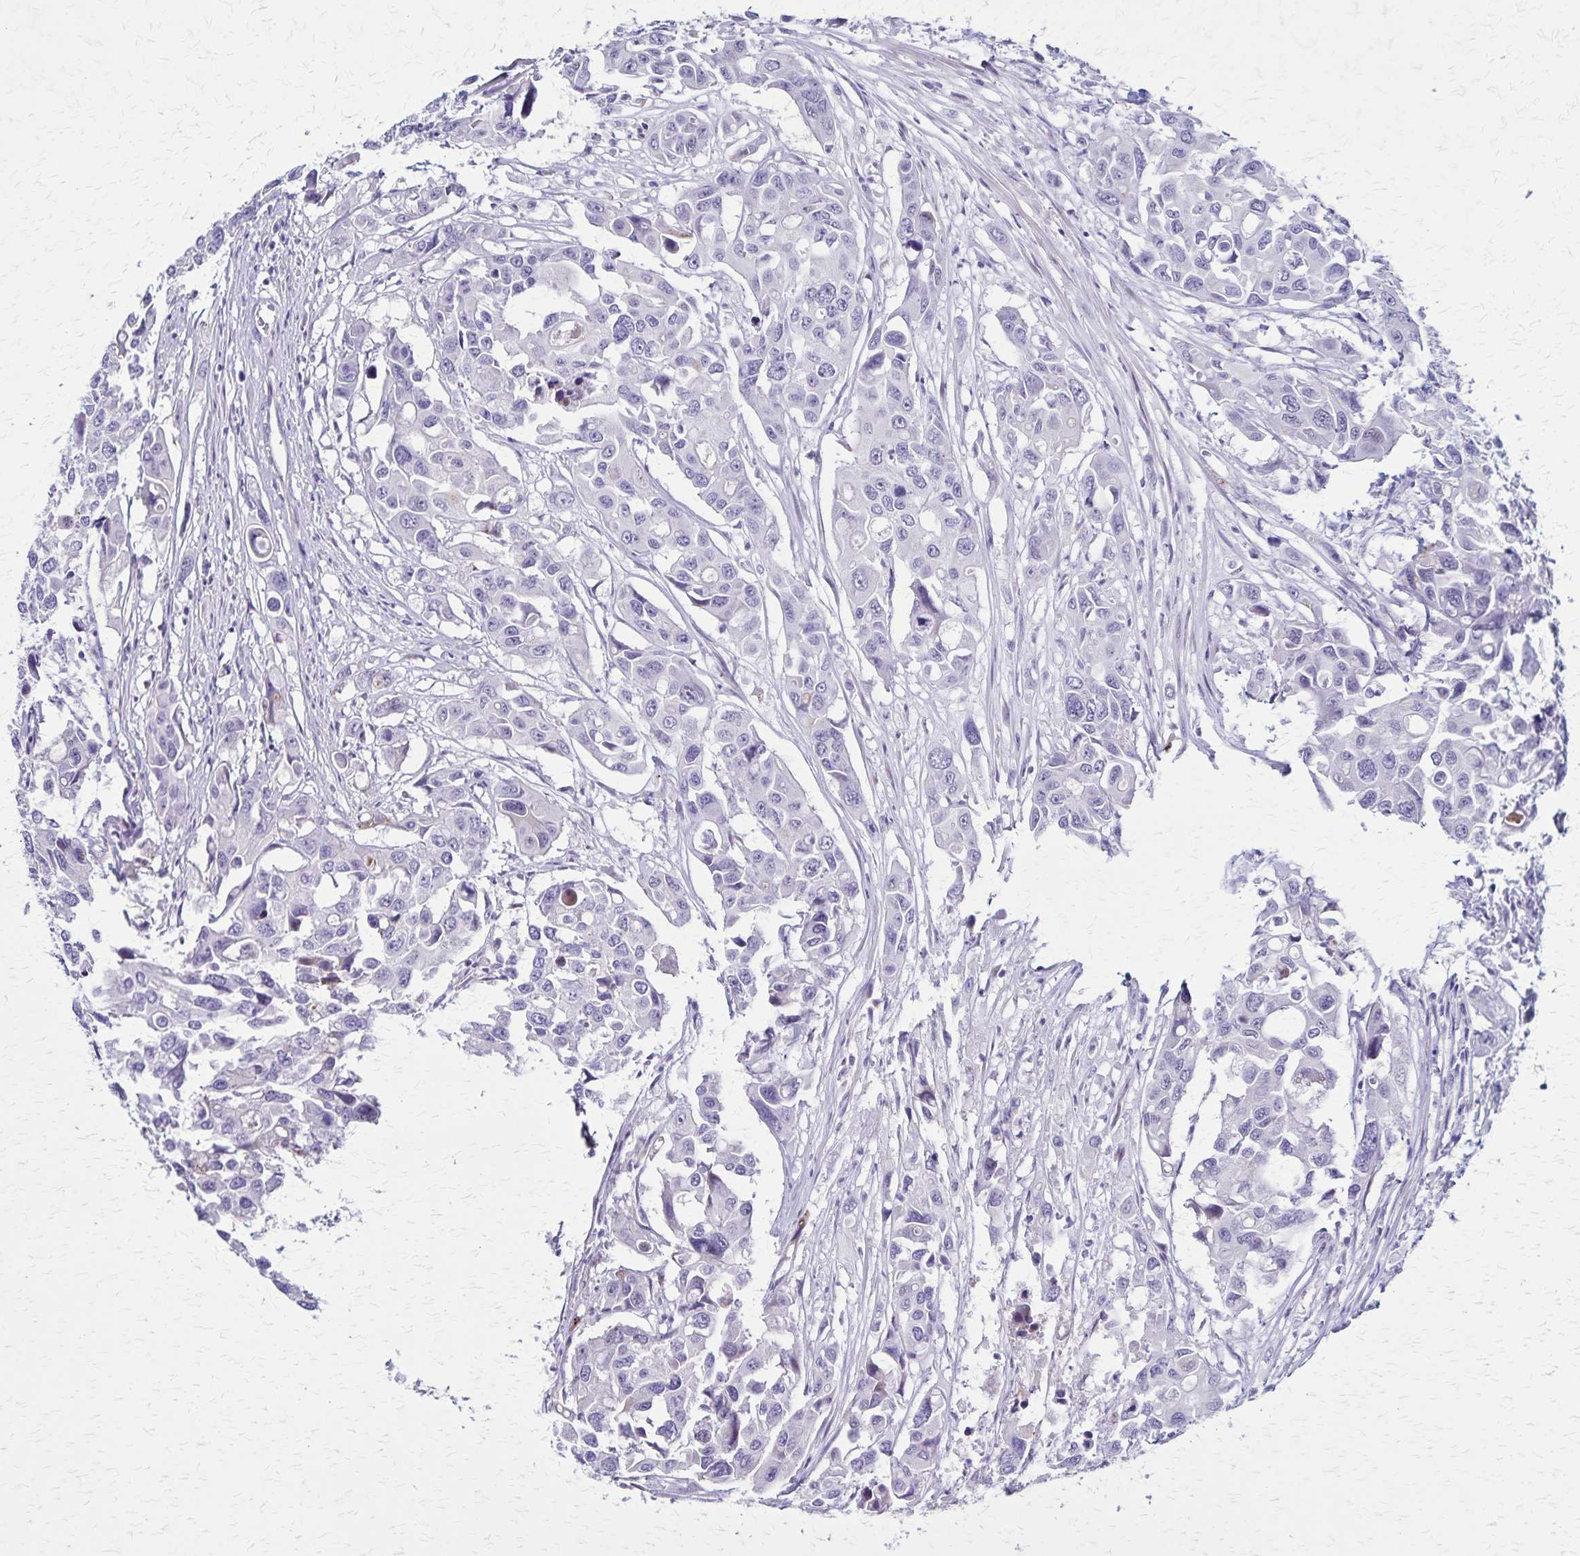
{"staining": {"intensity": "negative", "quantity": "none", "location": "none"}, "tissue": "colorectal cancer", "cell_type": "Tumor cells", "image_type": "cancer", "snomed": [{"axis": "morphology", "description": "Adenocarcinoma, NOS"}, {"axis": "topography", "description": "Colon"}], "caption": "IHC micrograph of neoplastic tissue: adenocarcinoma (colorectal) stained with DAB (3,3'-diaminobenzidine) exhibits no significant protein expression in tumor cells.", "gene": "OR51B5", "patient": {"sex": "male", "age": 77}}